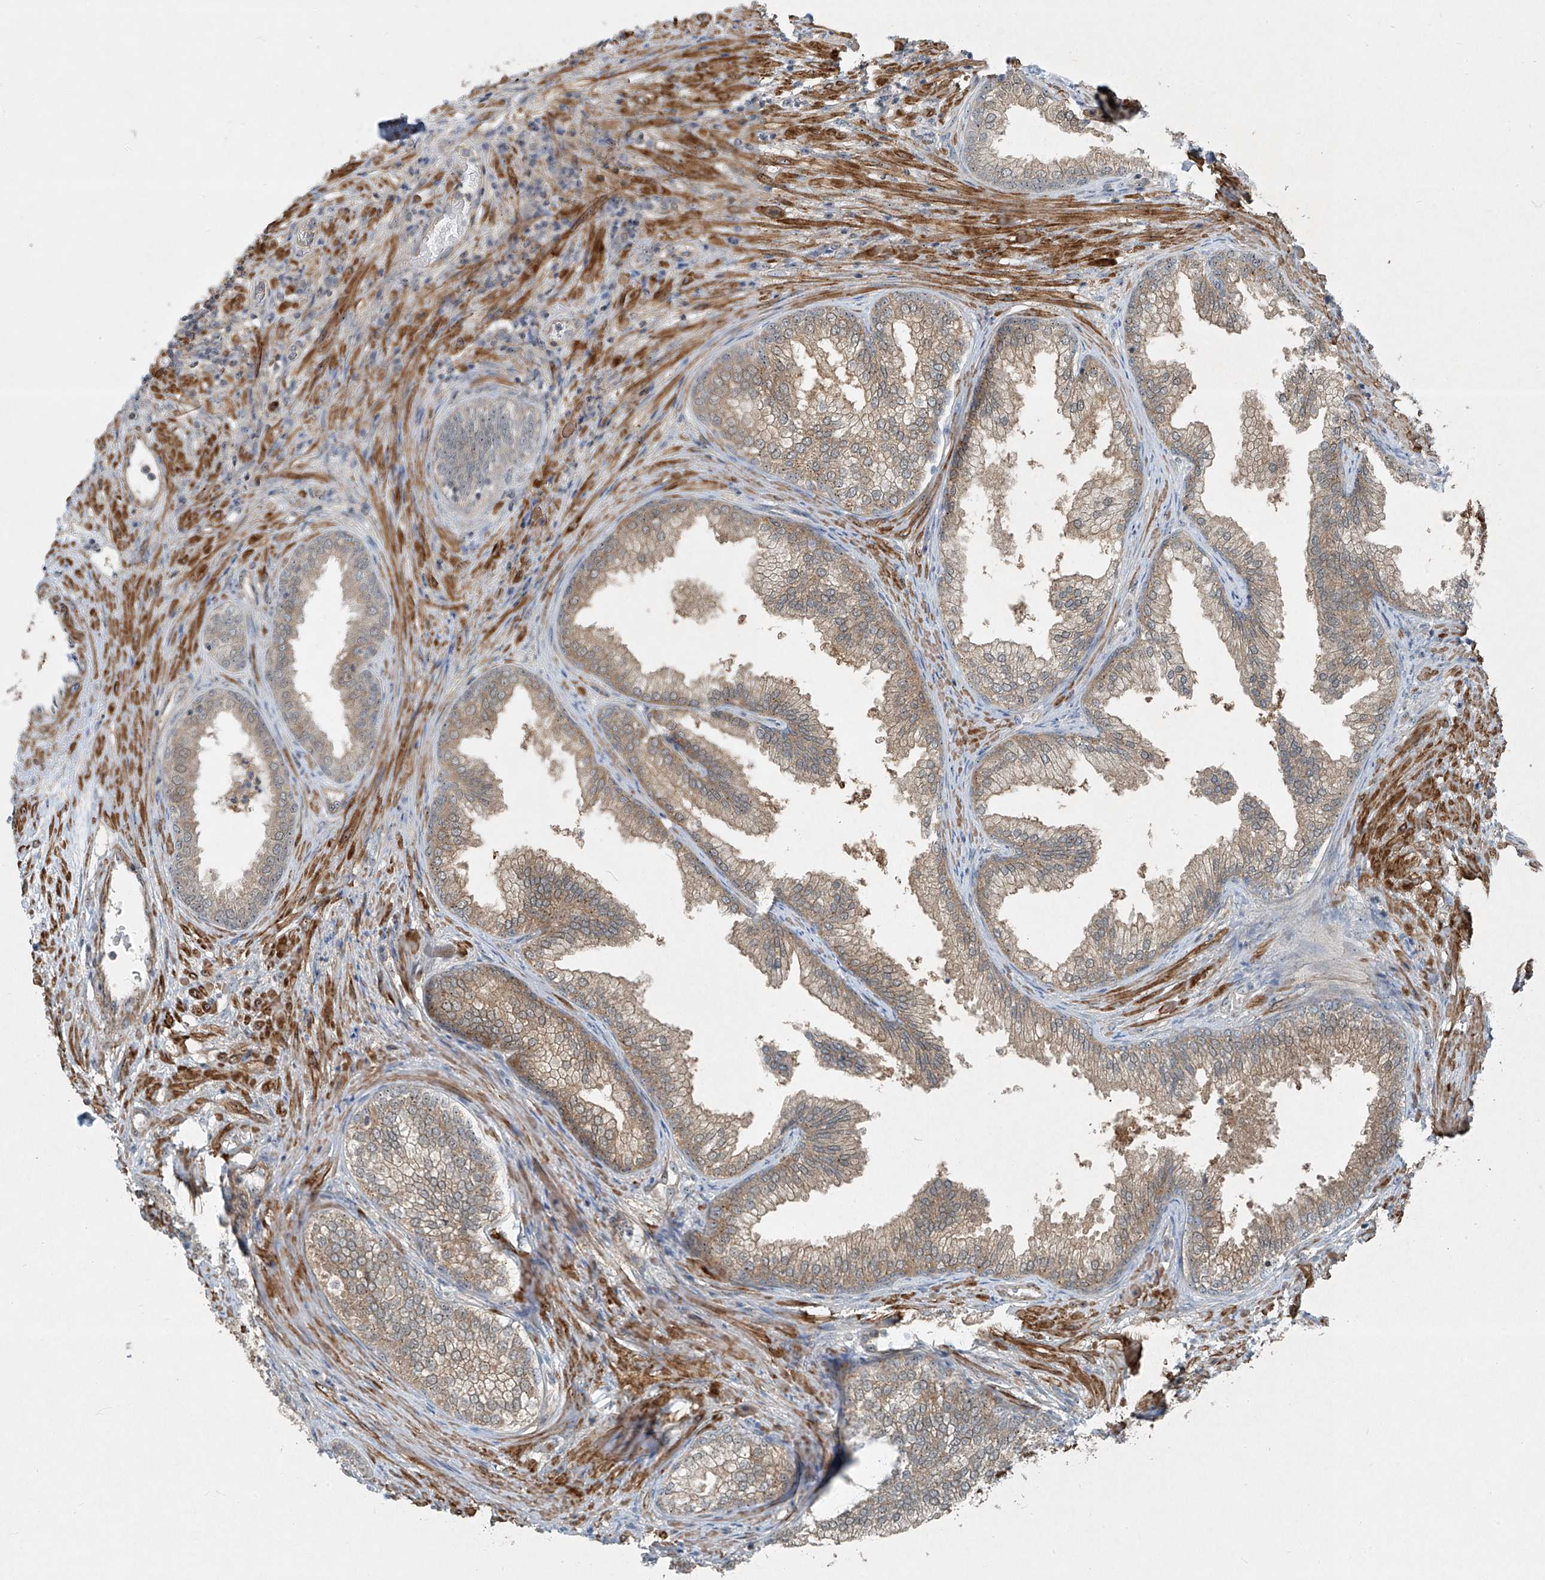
{"staining": {"intensity": "moderate", "quantity": "25%-75%", "location": "cytoplasmic/membranous,nuclear"}, "tissue": "prostate", "cell_type": "Glandular cells", "image_type": "normal", "snomed": [{"axis": "morphology", "description": "Normal tissue, NOS"}, {"axis": "topography", "description": "Prostate"}], "caption": "IHC micrograph of benign prostate stained for a protein (brown), which demonstrates medium levels of moderate cytoplasmic/membranous,nuclear staining in about 25%-75% of glandular cells.", "gene": "PPCS", "patient": {"sex": "male", "age": 76}}